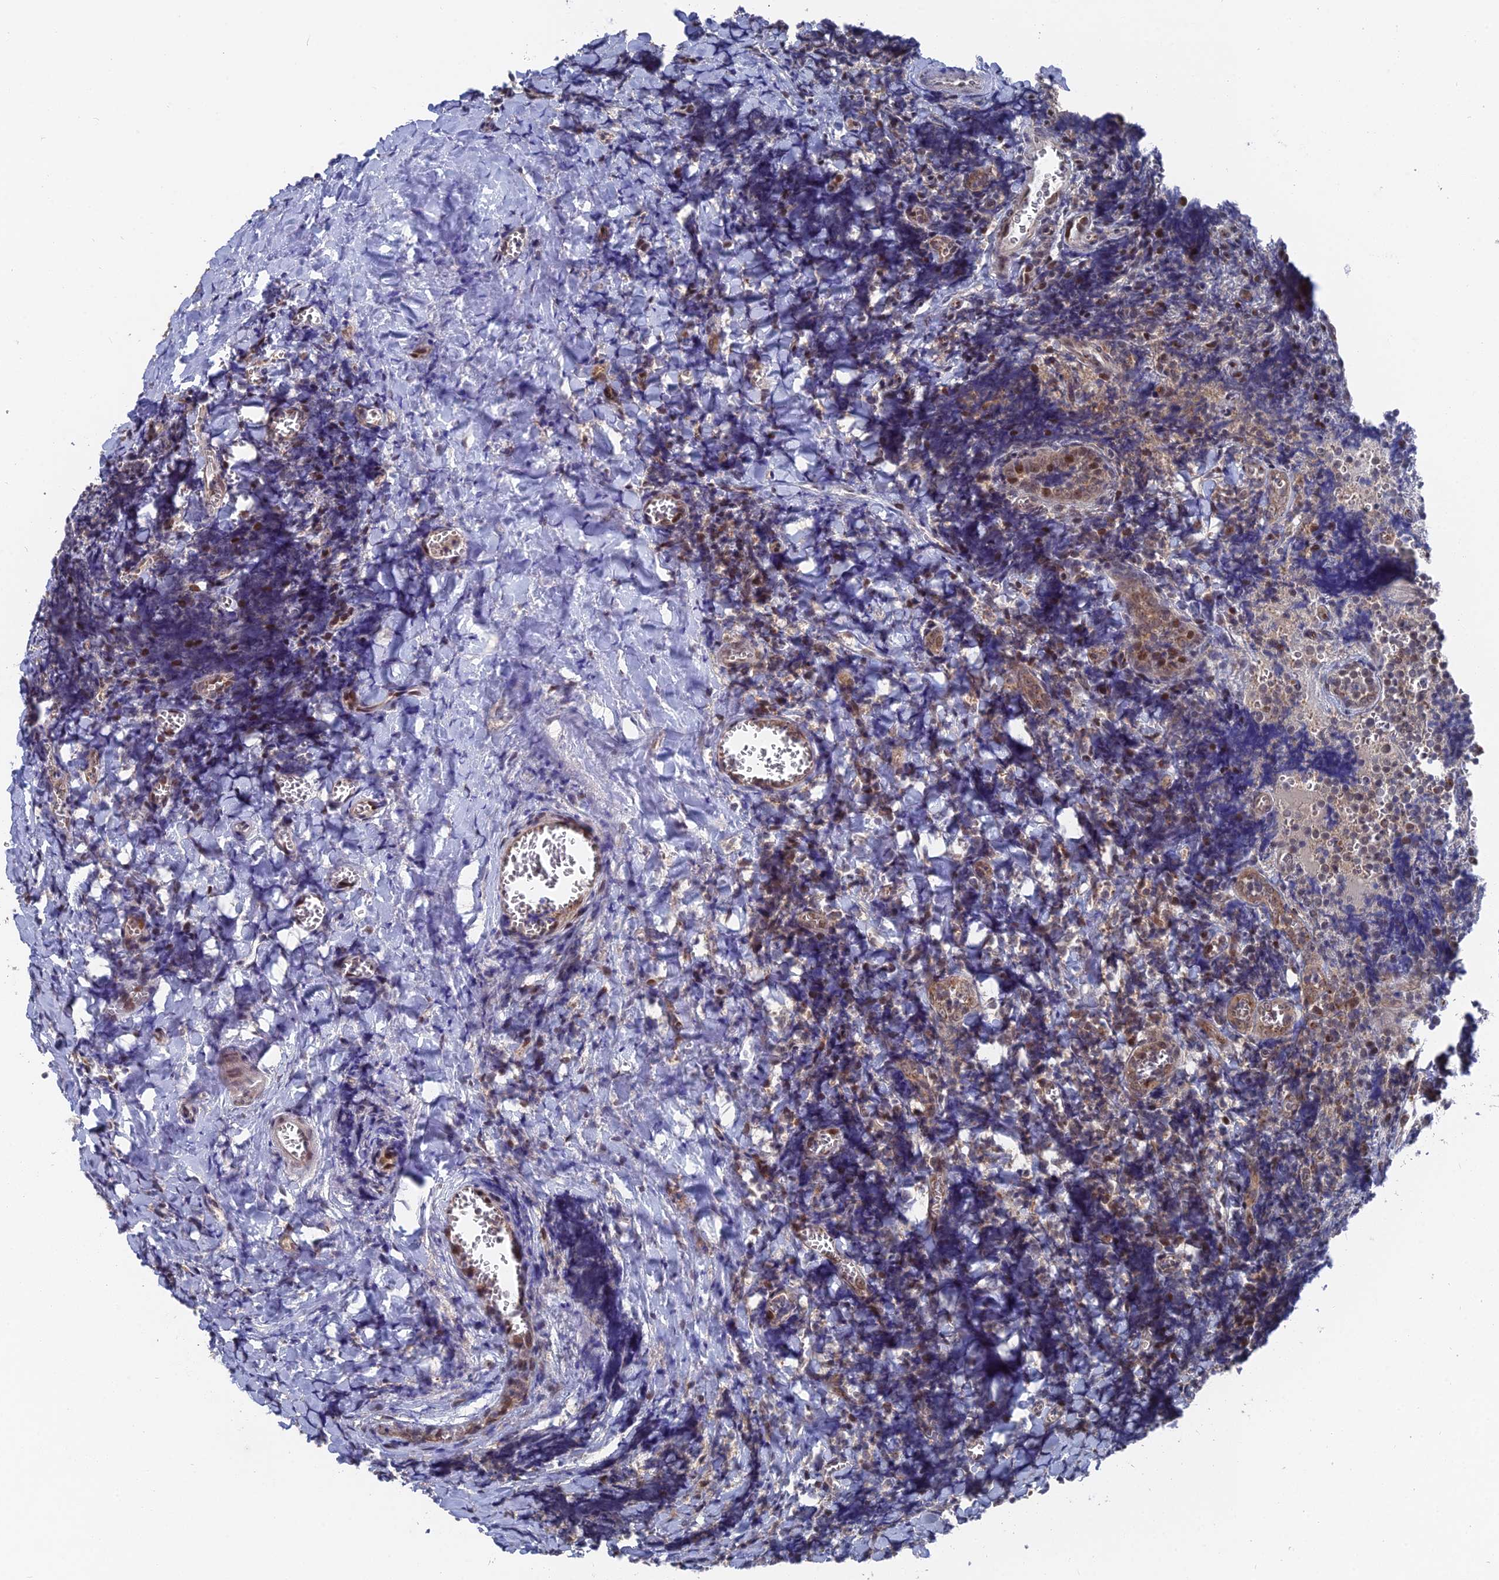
{"staining": {"intensity": "moderate", "quantity": "25%-75%", "location": "cytoplasmic/membranous,nuclear"}, "tissue": "tonsil", "cell_type": "Germinal center cells", "image_type": "normal", "snomed": [{"axis": "morphology", "description": "Normal tissue, NOS"}, {"axis": "topography", "description": "Tonsil"}], "caption": "Immunohistochemical staining of benign tonsil reveals moderate cytoplasmic/membranous,nuclear protein expression in approximately 25%-75% of germinal center cells.", "gene": "FHIP2A", "patient": {"sex": "male", "age": 27}}